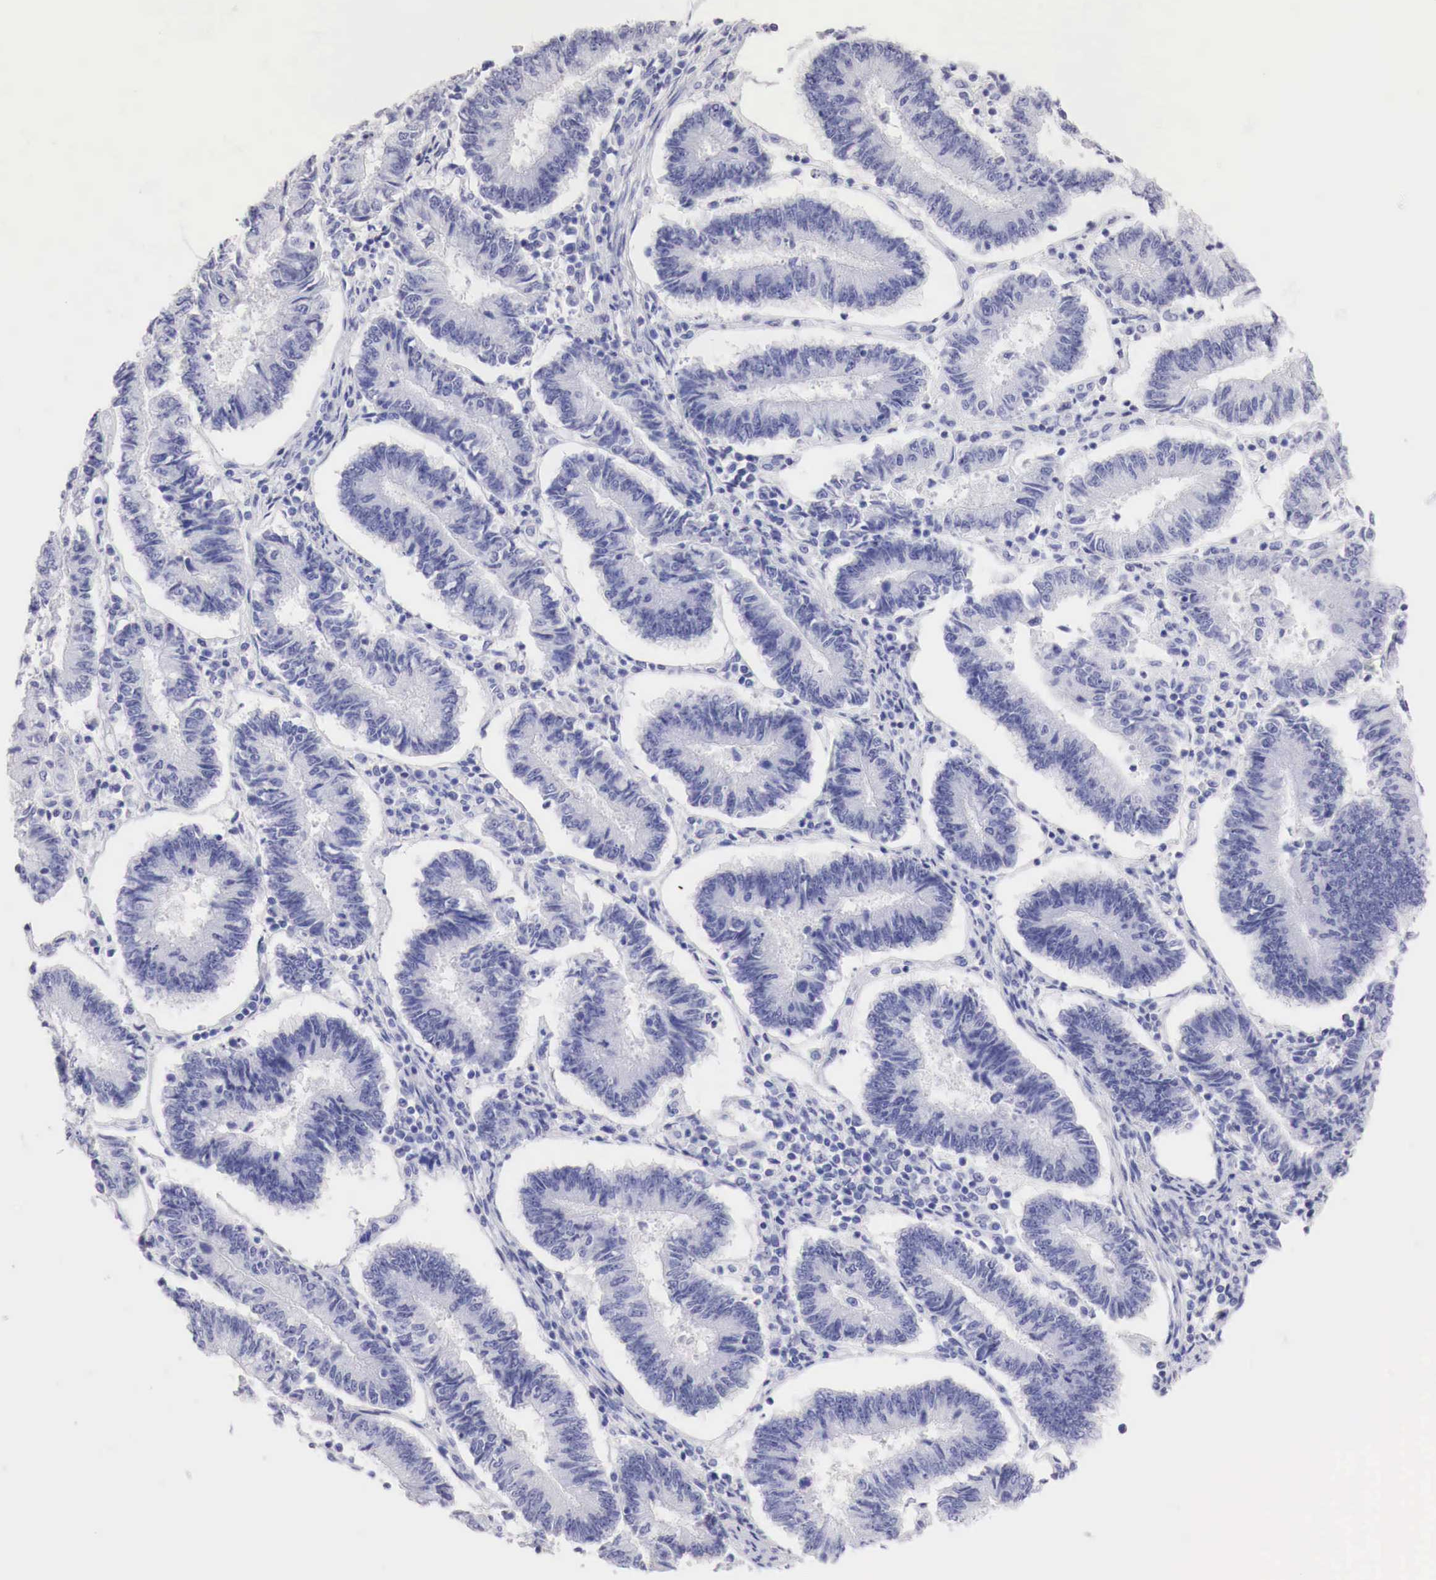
{"staining": {"intensity": "negative", "quantity": "none", "location": "none"}, "tissue": "endometrial cancer", "cell_type": "Tumor cells", "image_type": "cancer", "snomed": [{"axis": "morphology", "description": "Adenocarcinoma, NOS"}, {"axis": "topography", "description": "Endometrium"}], "caption": "There is no significant staining in tumor cells of endometrial cancer (adenocarcinoma). The staining was performed using DAB to visualize the protein expression in brown, while the nuclei were stained in blue with hematoxylin (Magnification: 20x).", "gene": "TYR", "patient": {"sex": "female", "age": 75}}